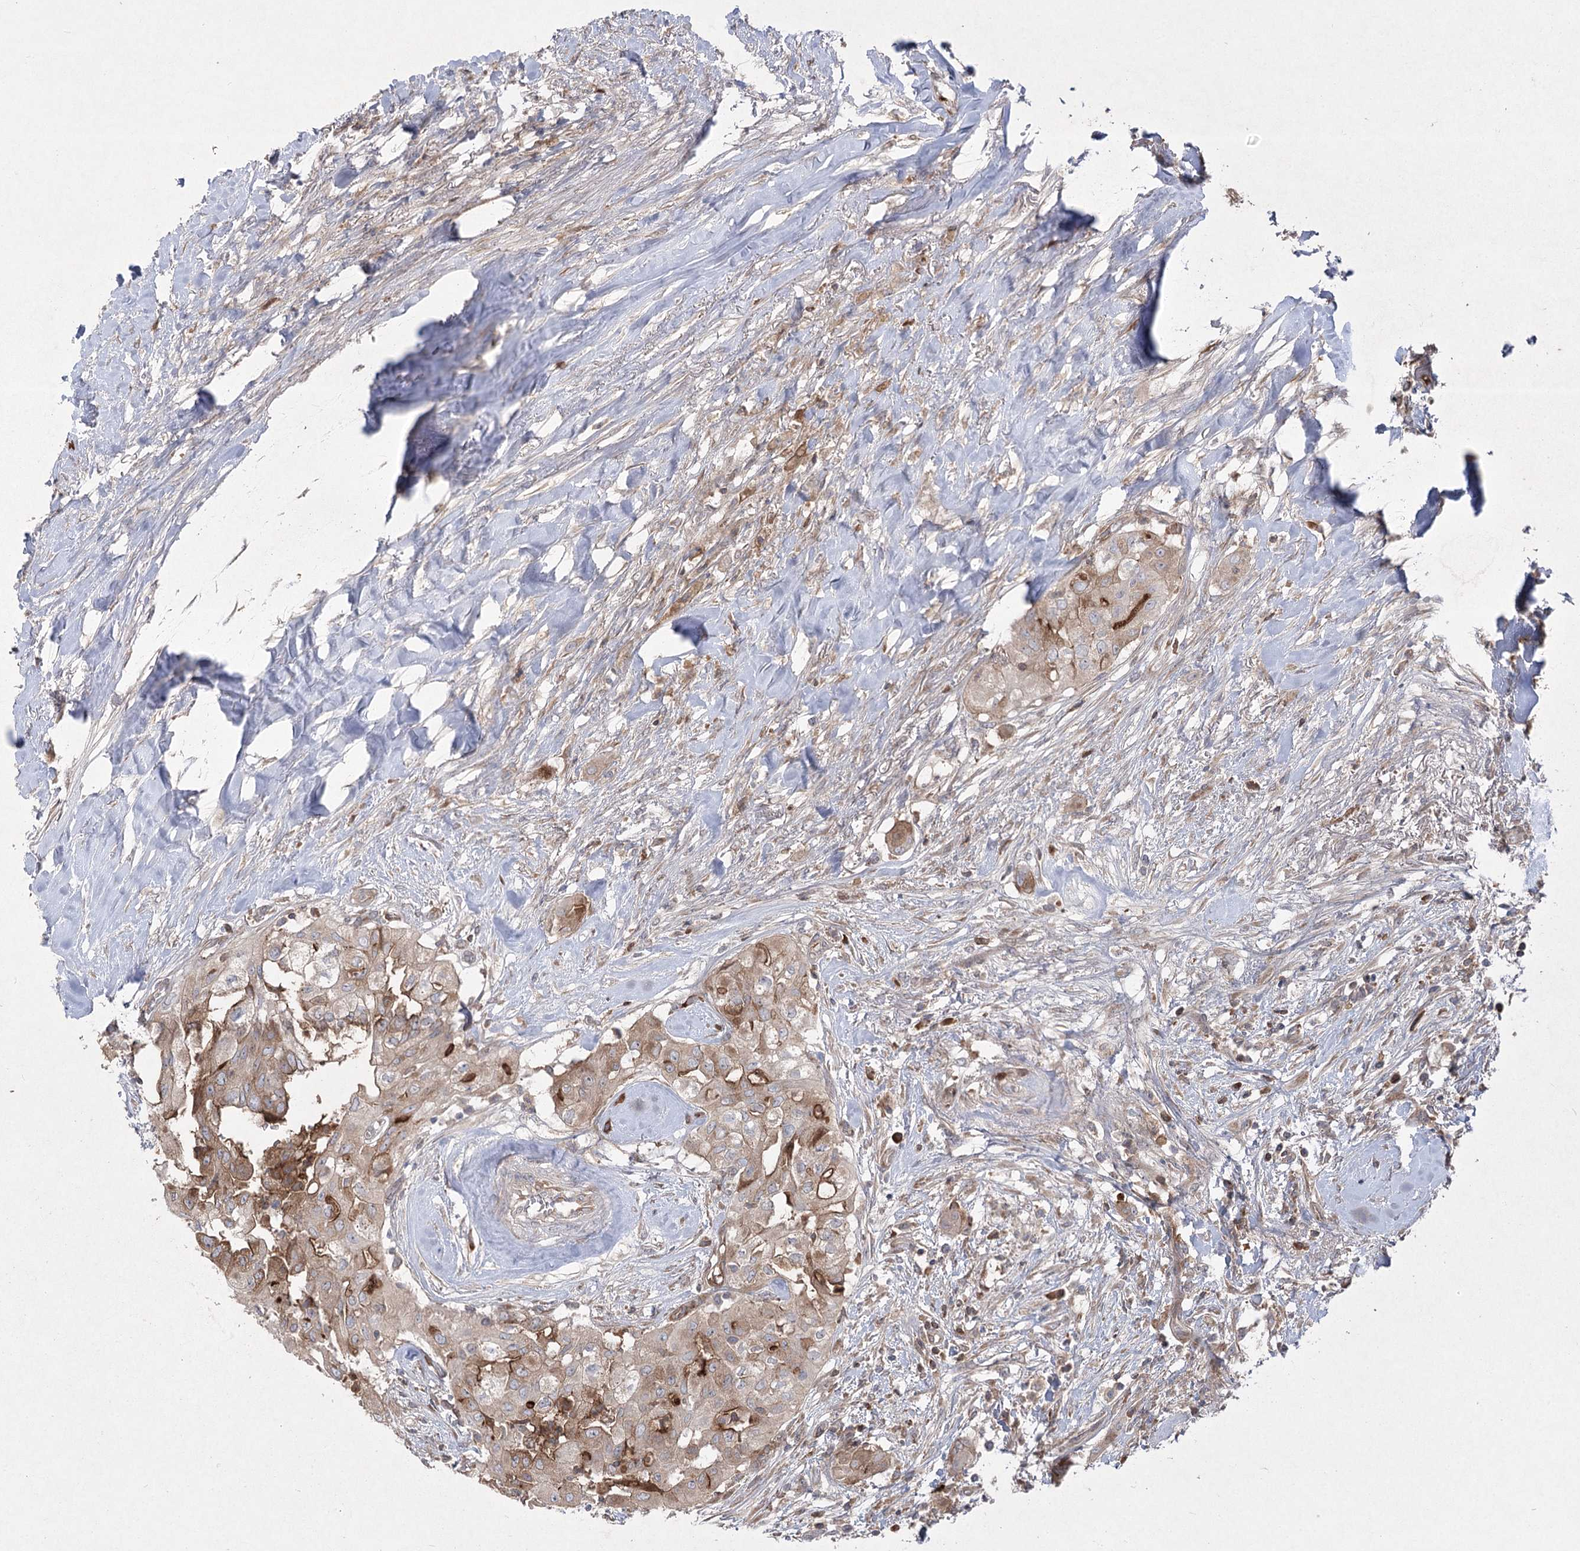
{"staining": {"intensity": "moderate", "quantity": "25%-75%", "location": "cytoplasmic/membranous"}, "tissue": "thyroid cancer", "cell_type": "Tumor cells", "image_type": "cancer", "snomed": [{"axis": "morphology", "description": "Papillary adenocarcinoma, NOS"}, {"axis": "topography", "description": "Thyroid gland"}], "caption": "Protein staining displays moderate cytoplasmic/membranous positivity in about 25%-75% of tumor cells in thyroid cancer.", "gene": "PLEKHA5", "patient": {"sex": "female", "age": 59}}